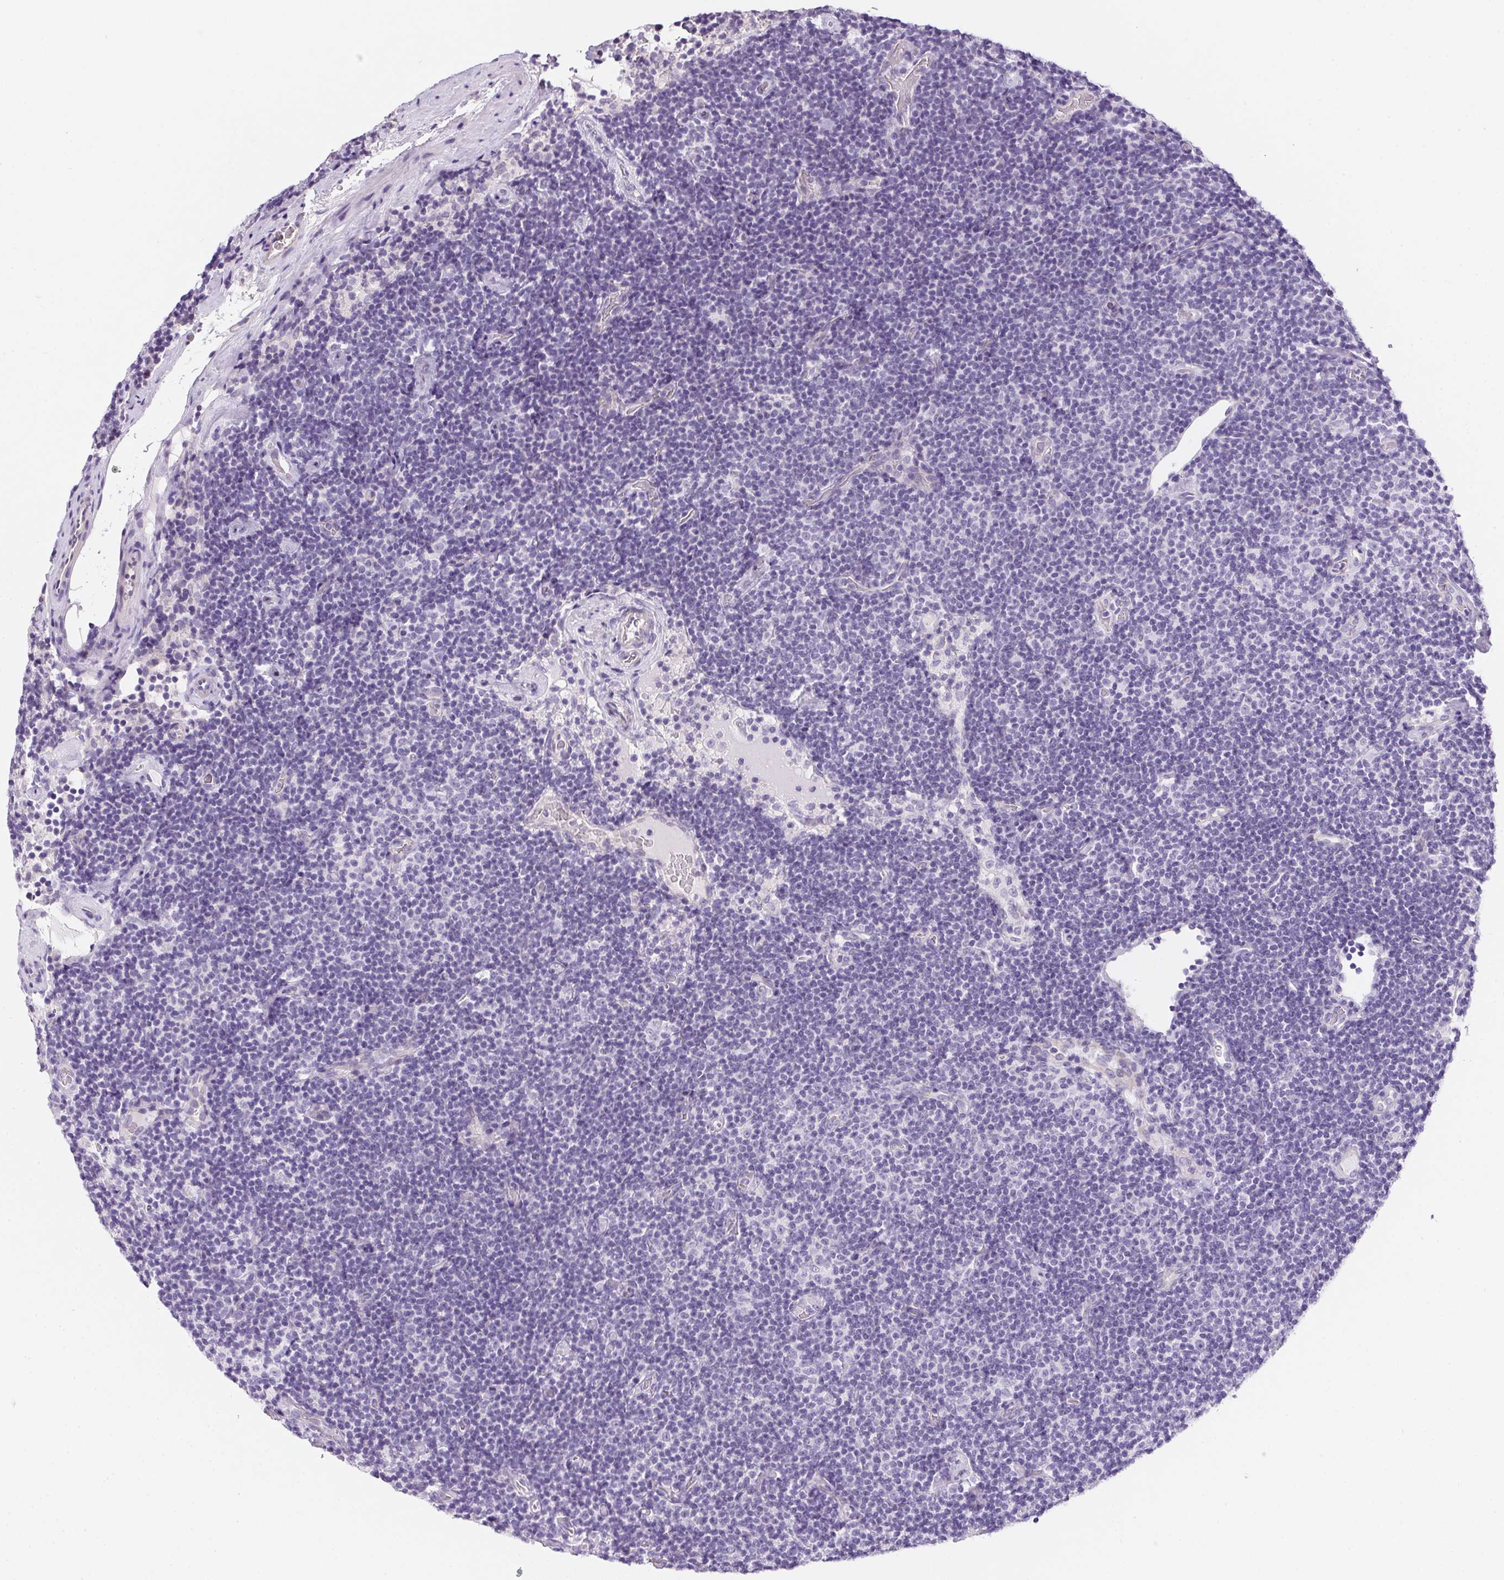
{"staining": {"intensity": "negative", "quantity": "none", "location": "none"}, "tissue": "lymphoma", "cell_type": "Tumor cells", "image_type": "cancer", "snomed": [{"axis": "morphology", "description": "Malignant lymphoma, non-Hodgkin's type, Low grade"}, {"axis": "topography", "description": "Lymph node"}], "caption": "Image shows no protein positivity in tumor cells of lymphoma tissue.", "gene": "AQP5", "patient": {"sex": "male", "age": 81}}